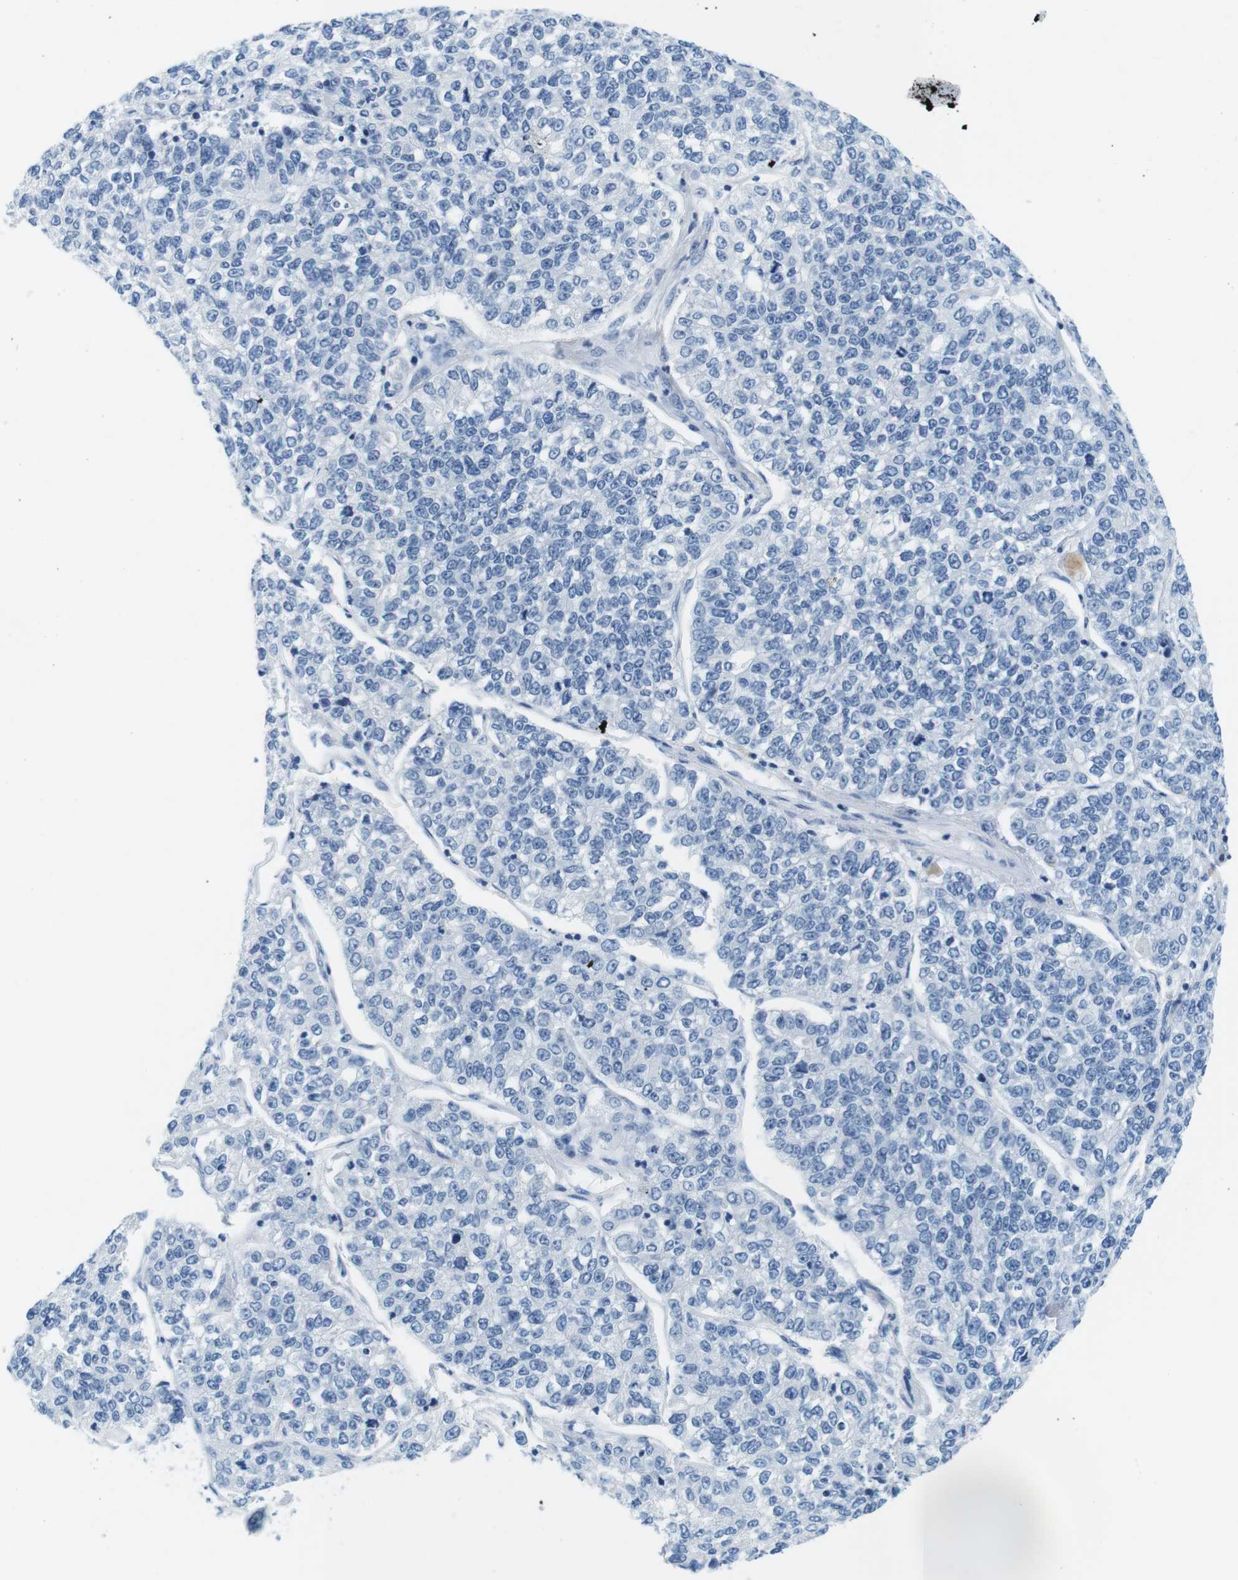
{"staining": {"intensity": "negative", "quantity": "none", "location": "none"}, "tissue": "lung cancer", "cell_type": "Tumor cells", "image_type": "cancer", "snomed": [{"axis": "morphology", "description": "Adenocarcinoma, NOS"}, {"axis": "topography", "description": "Lung"}], "caption": "Tumor cells are negative for brown protein staining in adenocarcinoma (lung).", "gene": "CYP2C9", "patient": {"sex": "male", "age": 49}}